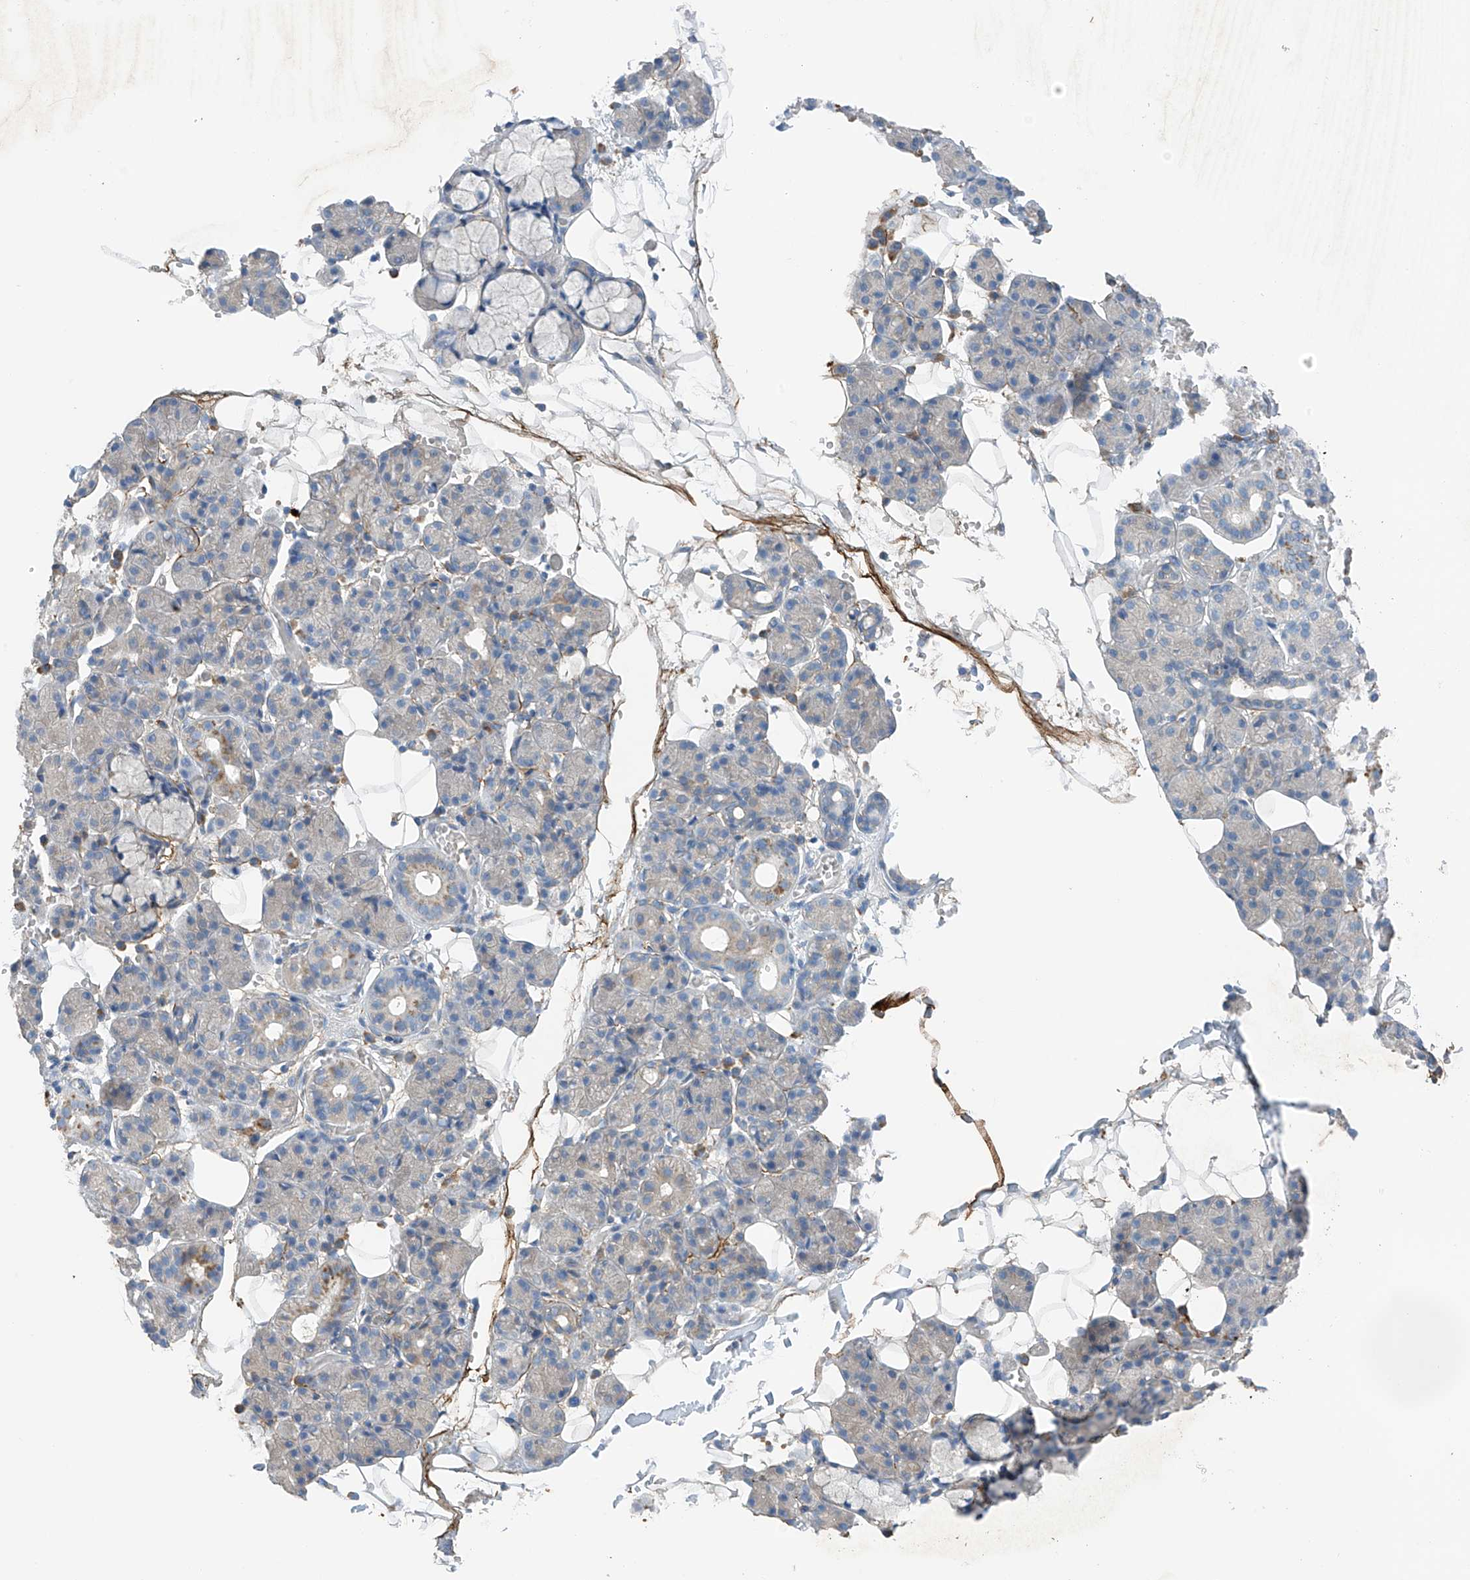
{"staining": {"intensity": "negative", "quantity": "none", "location": "none"}, "tissue": "salivary gland", "cell_type": "Glandular cells", "image_type": "normal", "snomed": [{"axis": "morphology", "description": "Normal tissue, NOS"}, {"axis": "topography", "description": "Salivary gland"}], "caption": "A high-resolution photomicrograph shows immunohistochemistry (IHC) staining of benign salivary gland, which shows no significant staining in glandular cells. (IHC, brightfield microscopy, high magnification).", "gene": "GALNTL6", "patient": {"sex": "male", "age": 63}}